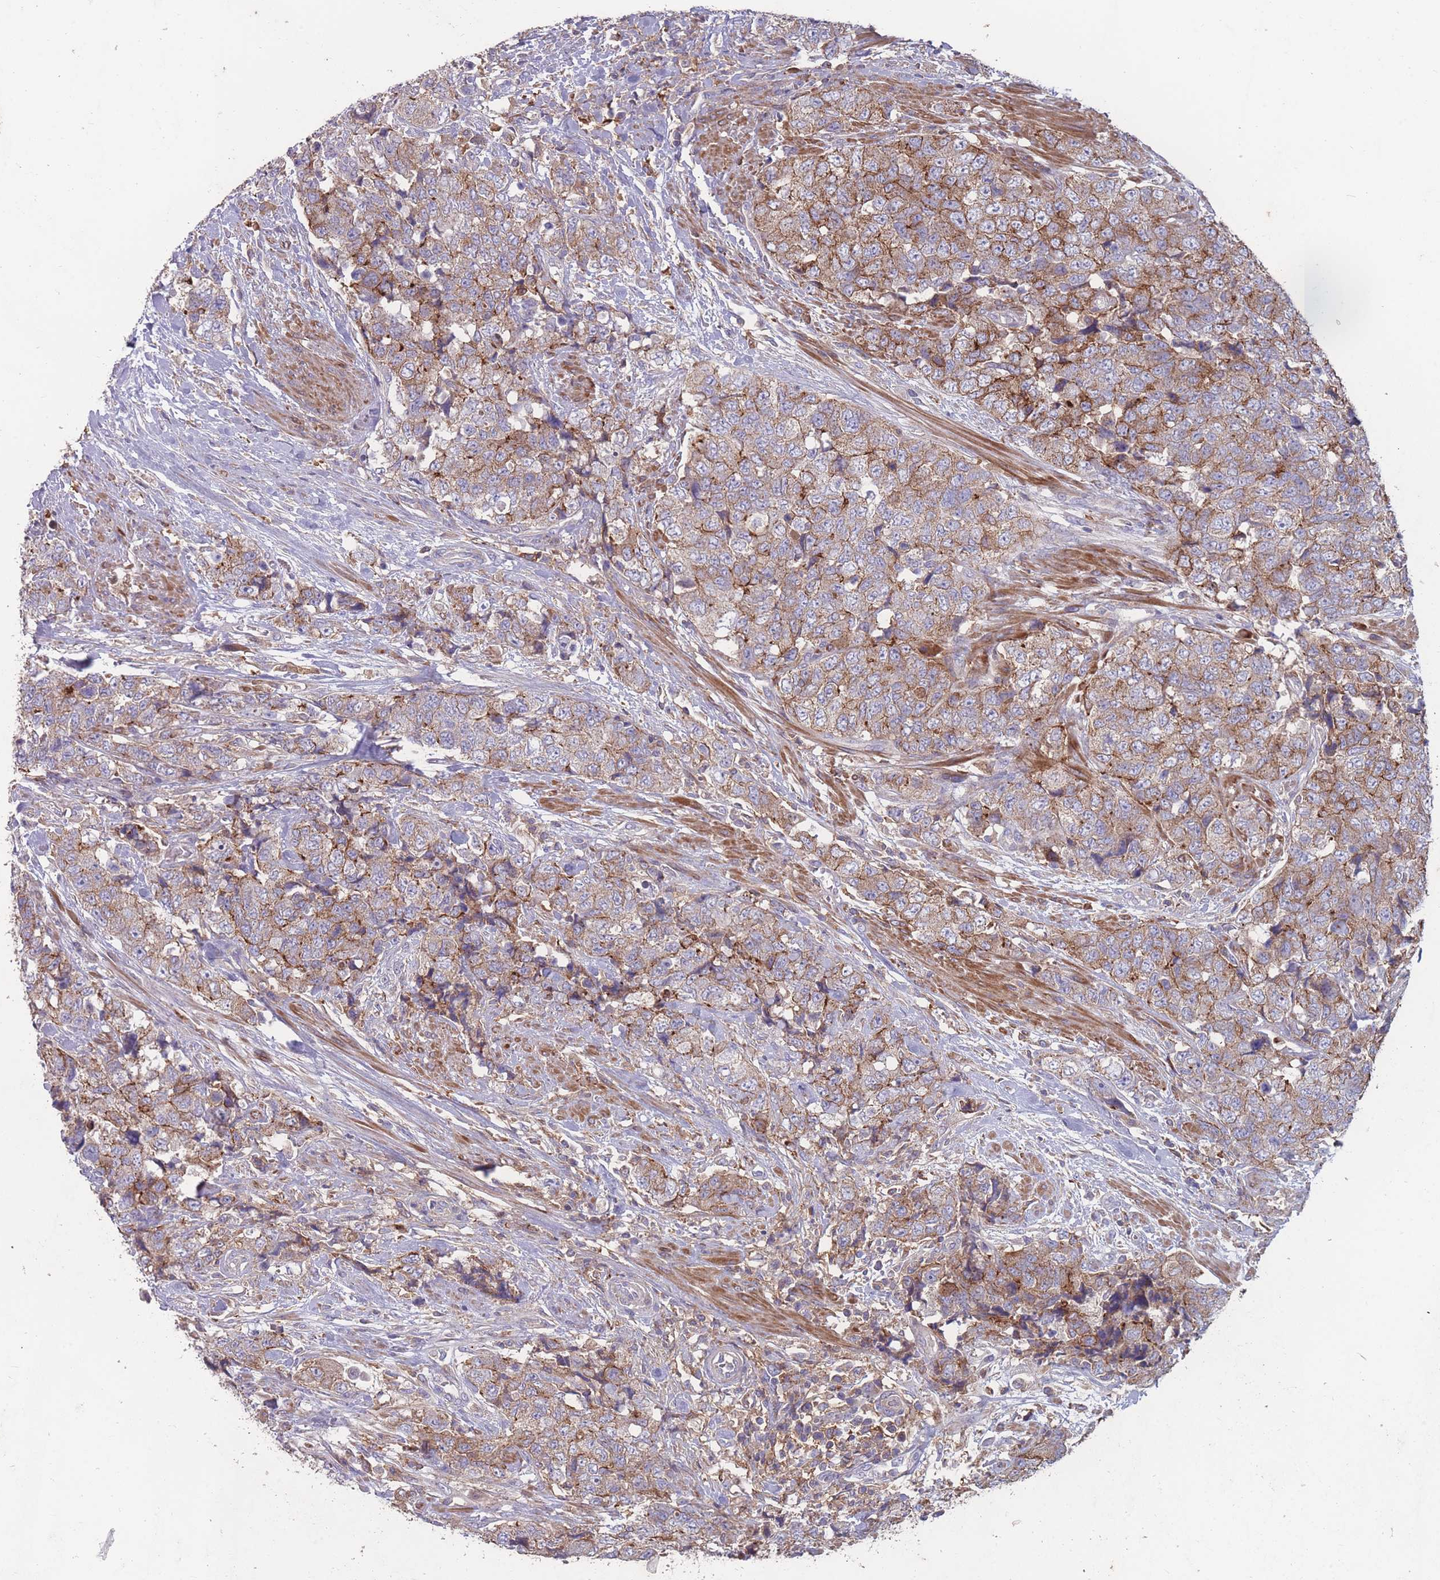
{"staining": {"intensity": "moderate", "quantity": ">75%", "location": "cytoplasmic/membranous"}, "tissue": "urothelial cancer", "cell_type": "Tumor cells", "image_type": "cancer", "snomed": [{"axis": "morphology", "description": "Urothelial carcinoma, High grade"}, {"axis": "topography", "description": "Urinary bladder"}], "caption": "The micrograph reveals a brown stain indicating the presence of a protein in the cytoplasmic/membranous of tumor cells in high-grade urothelial carcinoma.", "gene": "CD33", "patient": {"sex": "female", "age": 78}}